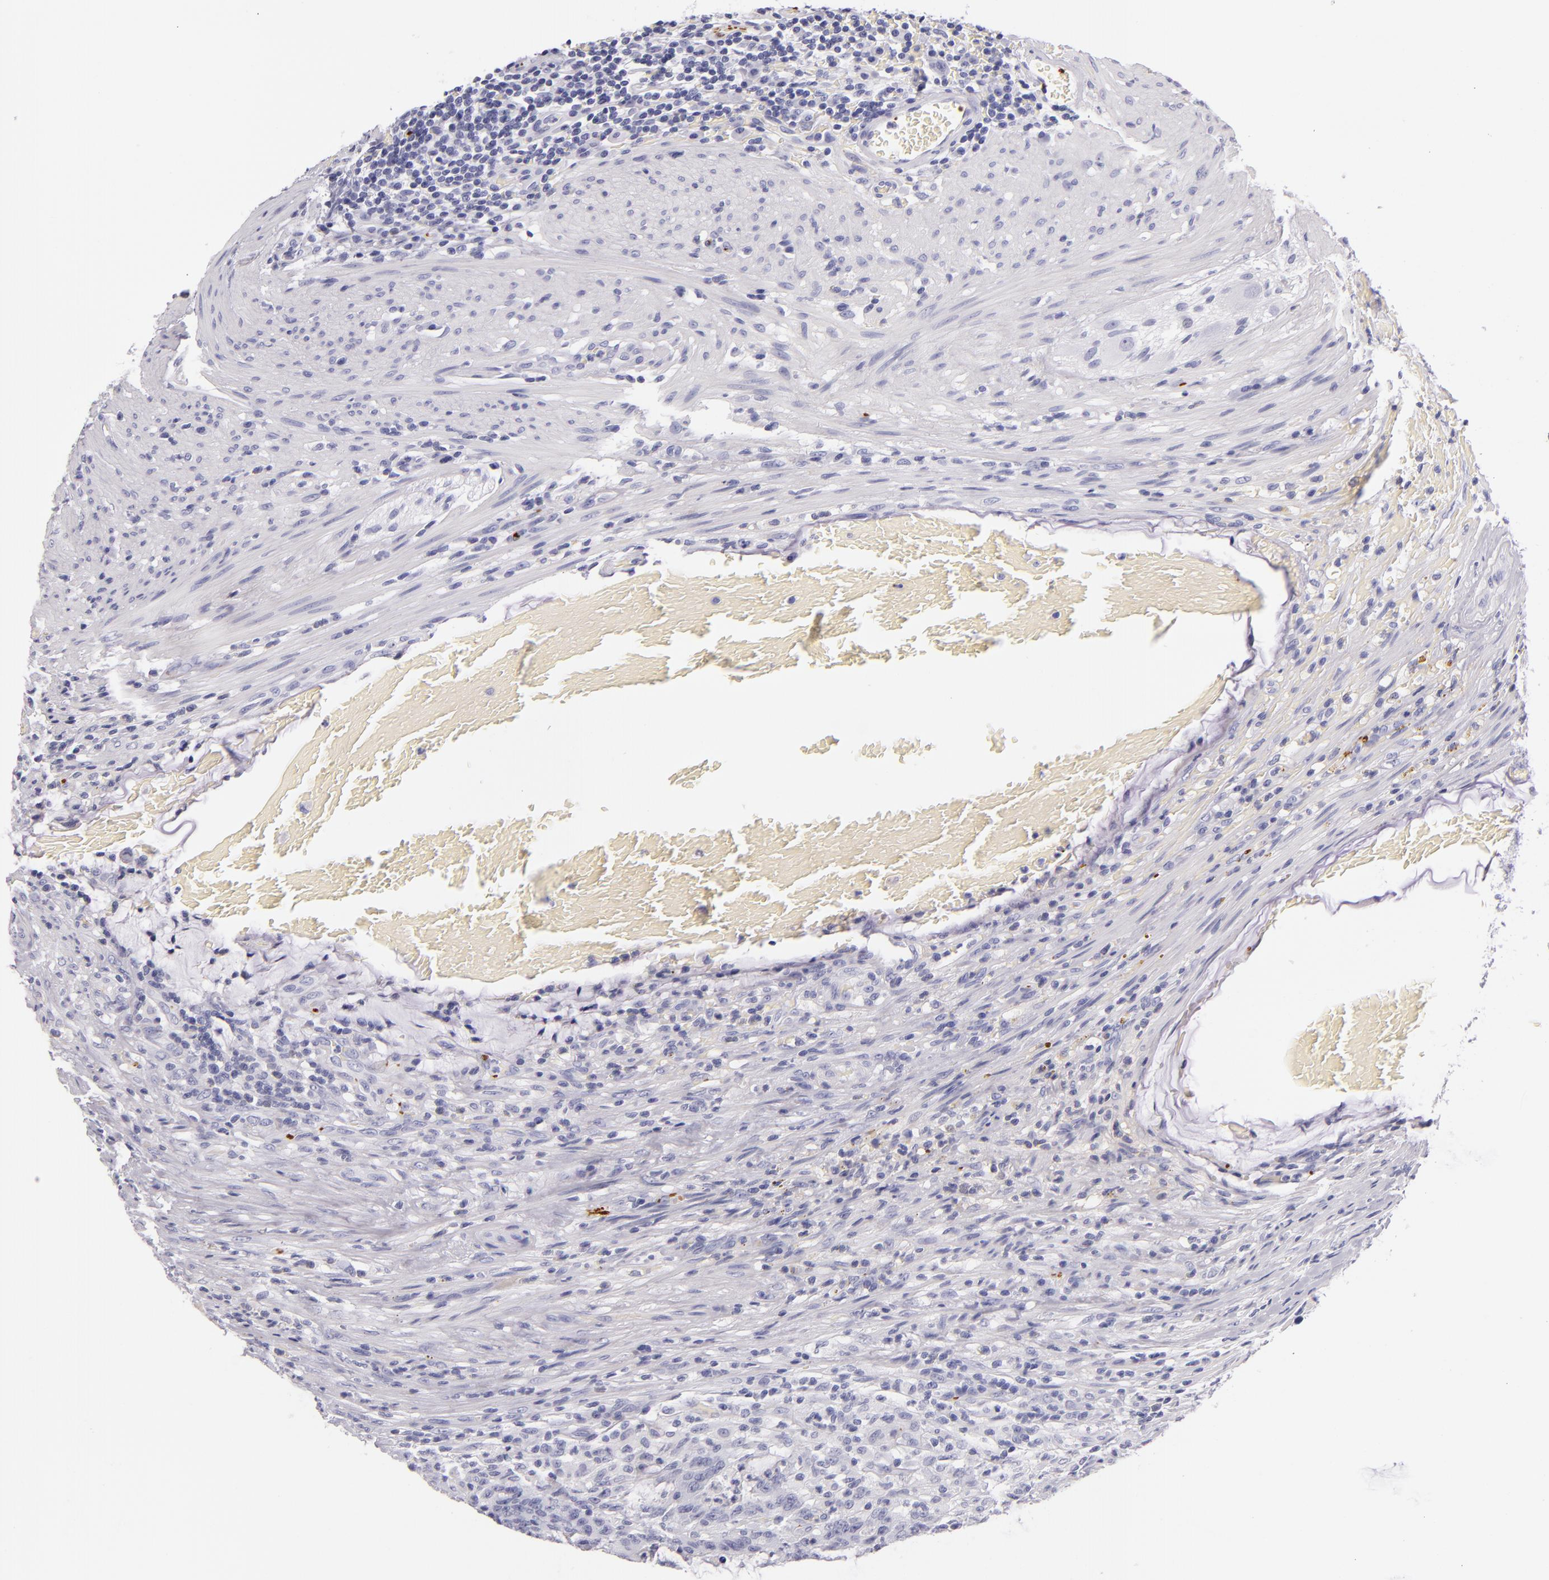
{"staining": {"intensity": "negative", "quantity": "none", "location": "none"}, "tissue": "colorectal cancer", "cell_type": "Tumor cells", "image_type": "cancer", "snomed": [{"axis": "morphology", "description": "Adenocarcinoma, NOS"}, {"axis": "topography", "description": "Colon"}], "caption": "IHC image of adenocarcinoma (colorectal) stained for a protein (brown), which displays no positivity in tumor cells.", "gene": "GP1BA", "patient": {"sex": "male", "age": 54}}